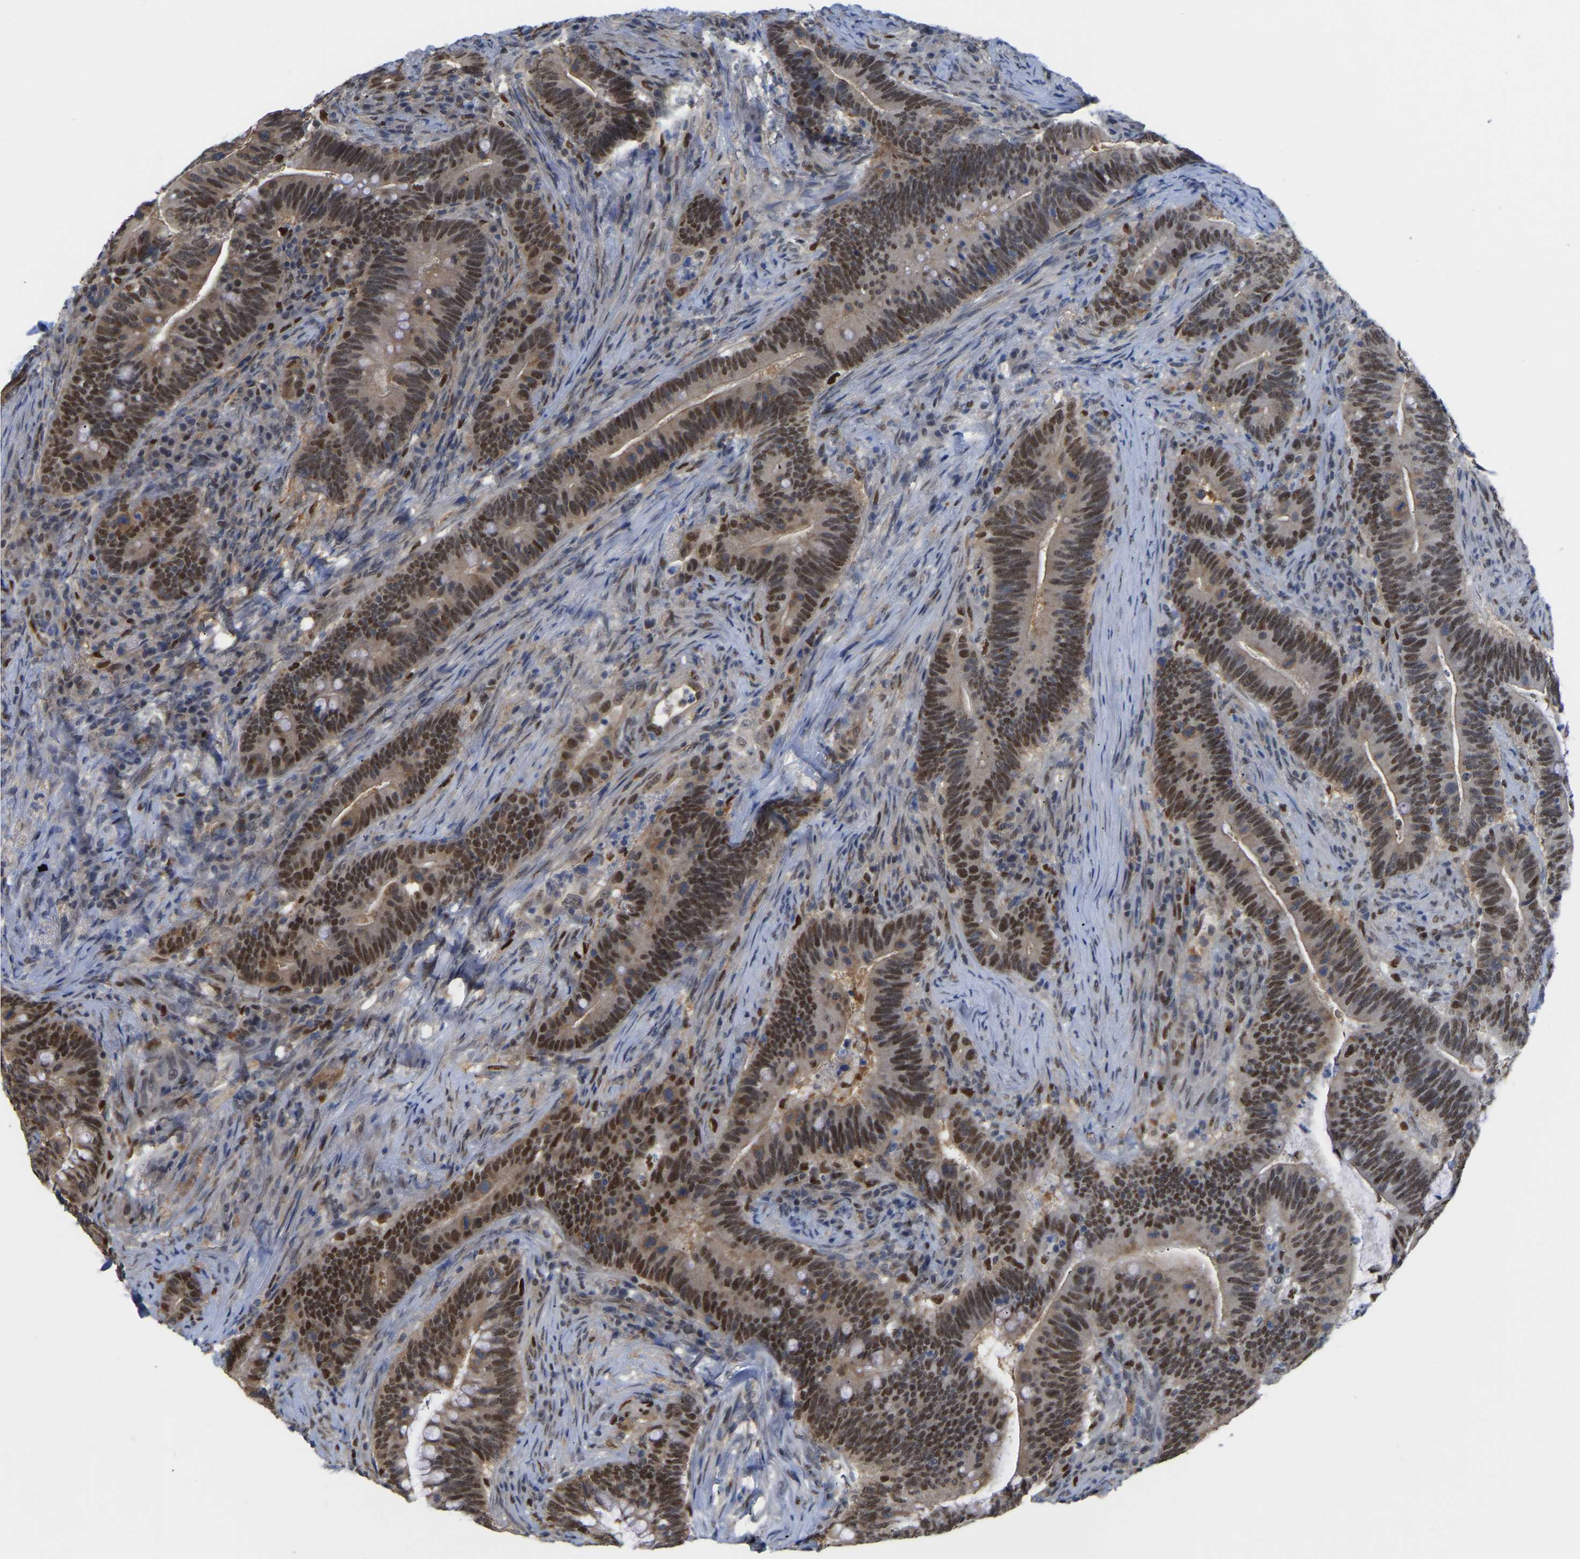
{"staining": {"intensity": "moderate", "quantity": ">75%", "location": "cytoplasmic/membranous,nuclear"}, "tissue": "colorectal cancer", "cell_type": "Tumor cells", "image_type": "cancer", "snomed": [{"axis": "morphology", "description": "Normal tissue, NOS"}, {"axis": "morphology", "description": "Adenocarcinoma, NOS"}, {"axis": "topography", "description": "Colon"}], "caption": "Tumor cells show medium levels of moderate cytoplasmic/membranous and nuclear positivity in approximately >75% of cells in colorectal adenocarcinoma.", "gene": "KLRG2", "patient": {"sex": "female", "age": 66}}